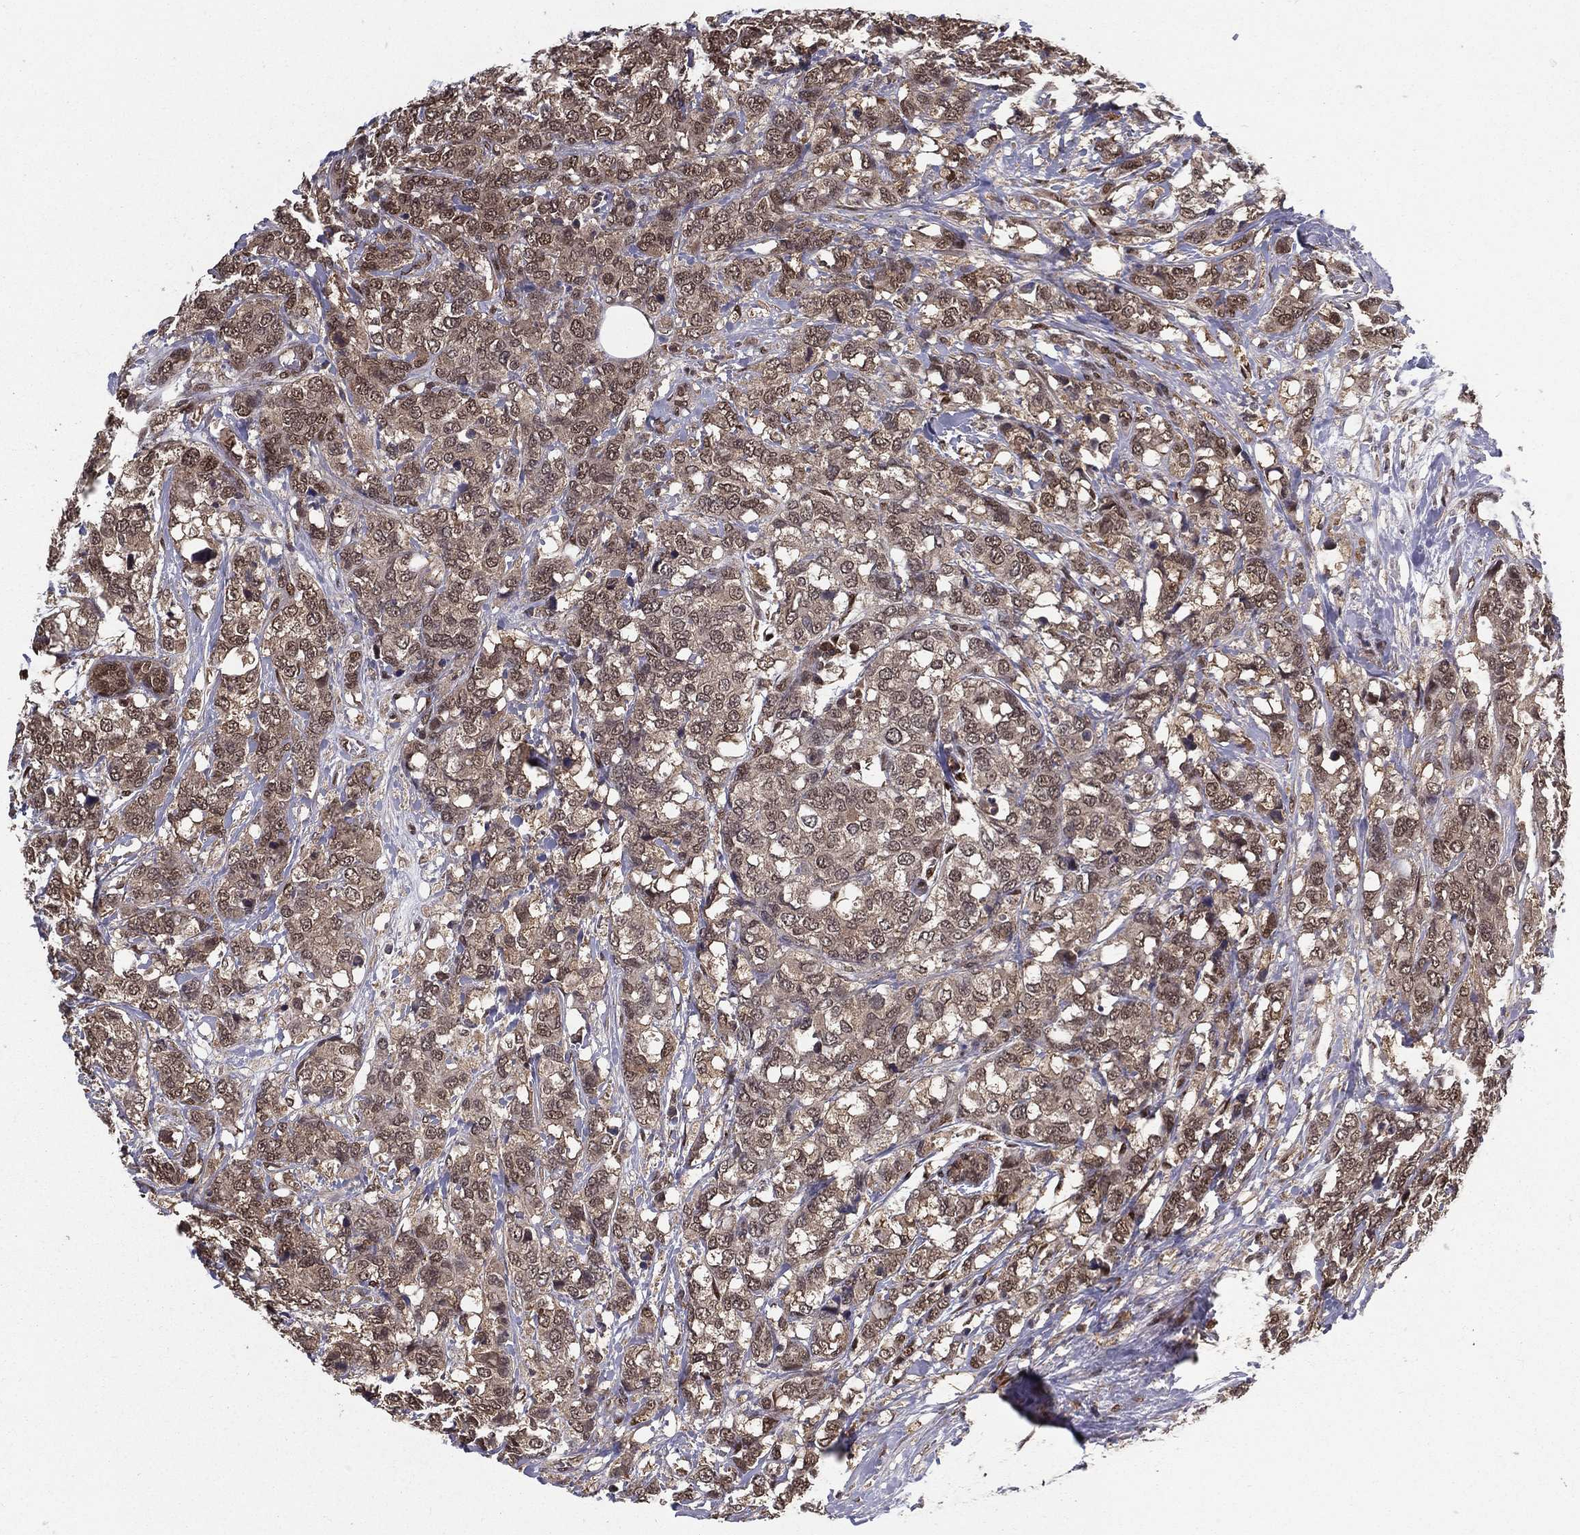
{"staining": {"intensity": "moderate", "quantity": "<25%", "location": "cytoplasmic/membranous,nuclear"}, "tissue": "breast cancer", "cell_type": "Tumor cells", "image_type": "cancer", "snomed": [{"axis": "morphology", "description": "Lobular carcinoma"}, {"axis": "topography", "description": "Breast"}], "caption": "Immunohistochemical staining of human breast cancer (lobular carcinoma) demonstrates moderate cytoplasmic/membranous and nuclear protein expression in approximately <25% of tumor cells.", "gene": "CARM1", "patient": {"sex": "female", "age": 59}}